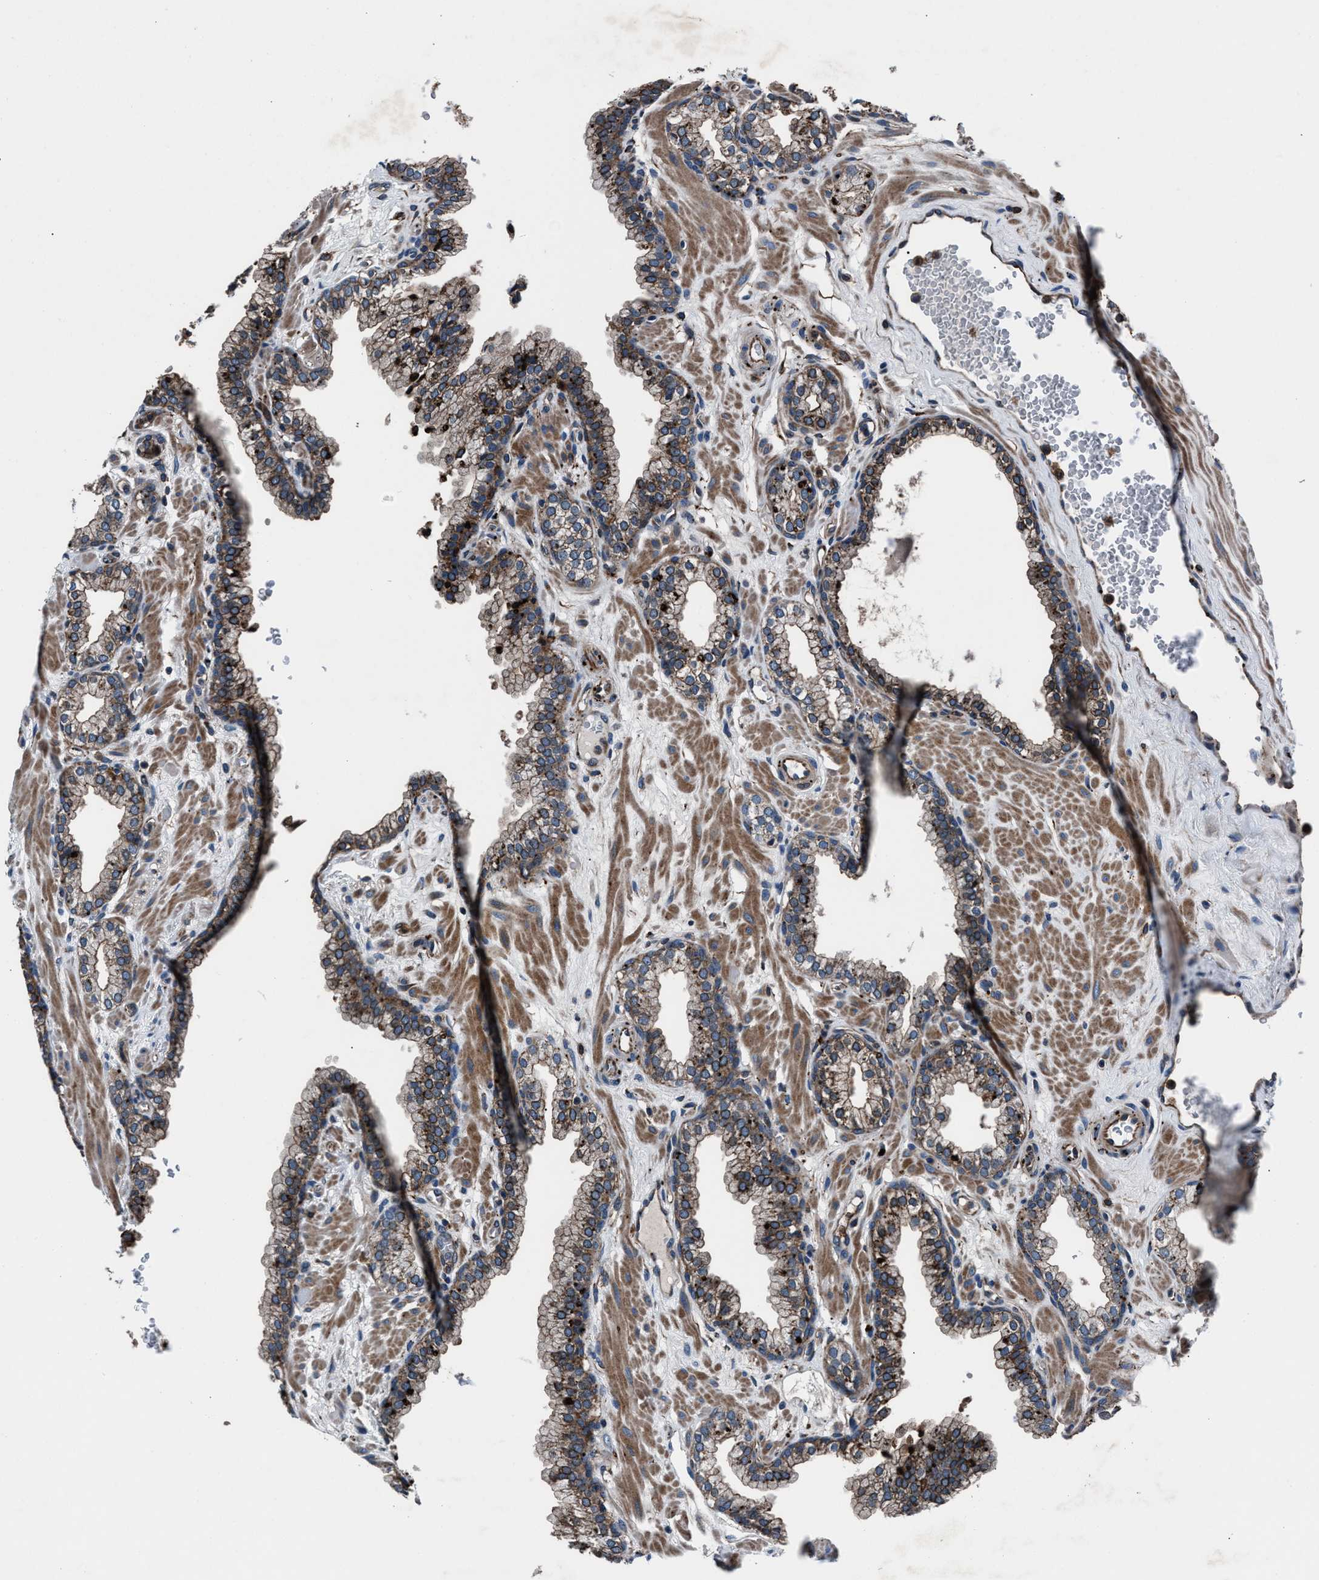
{"staining": {"intensity": "moderate", "quantity": ">75%", "location": "cytoplasmic/membranous"}, "tissue": "prostate", "cell_type": "Glandular cells", "image_type": "normal", "snomed": [{"axis": "morphology", "description": "Normal tissue, NOS"}, {"axis": "morphology", "description": "Urothelial carcinoma, Low grade"}, {"axis": "topography", "description": "Urinary bladder"}, {"axis": "topography", "description": "Prostate"}], "caption": "IHC (DAB (3,3'-diaminobenzidine)) staining of unremarkable human prostate exhibits moderate cytoplasmic/membranous protein expression in about >75% of glandular cells.", "gene": "MFSD11", "patient": {"sex": "male", "age": 60}}